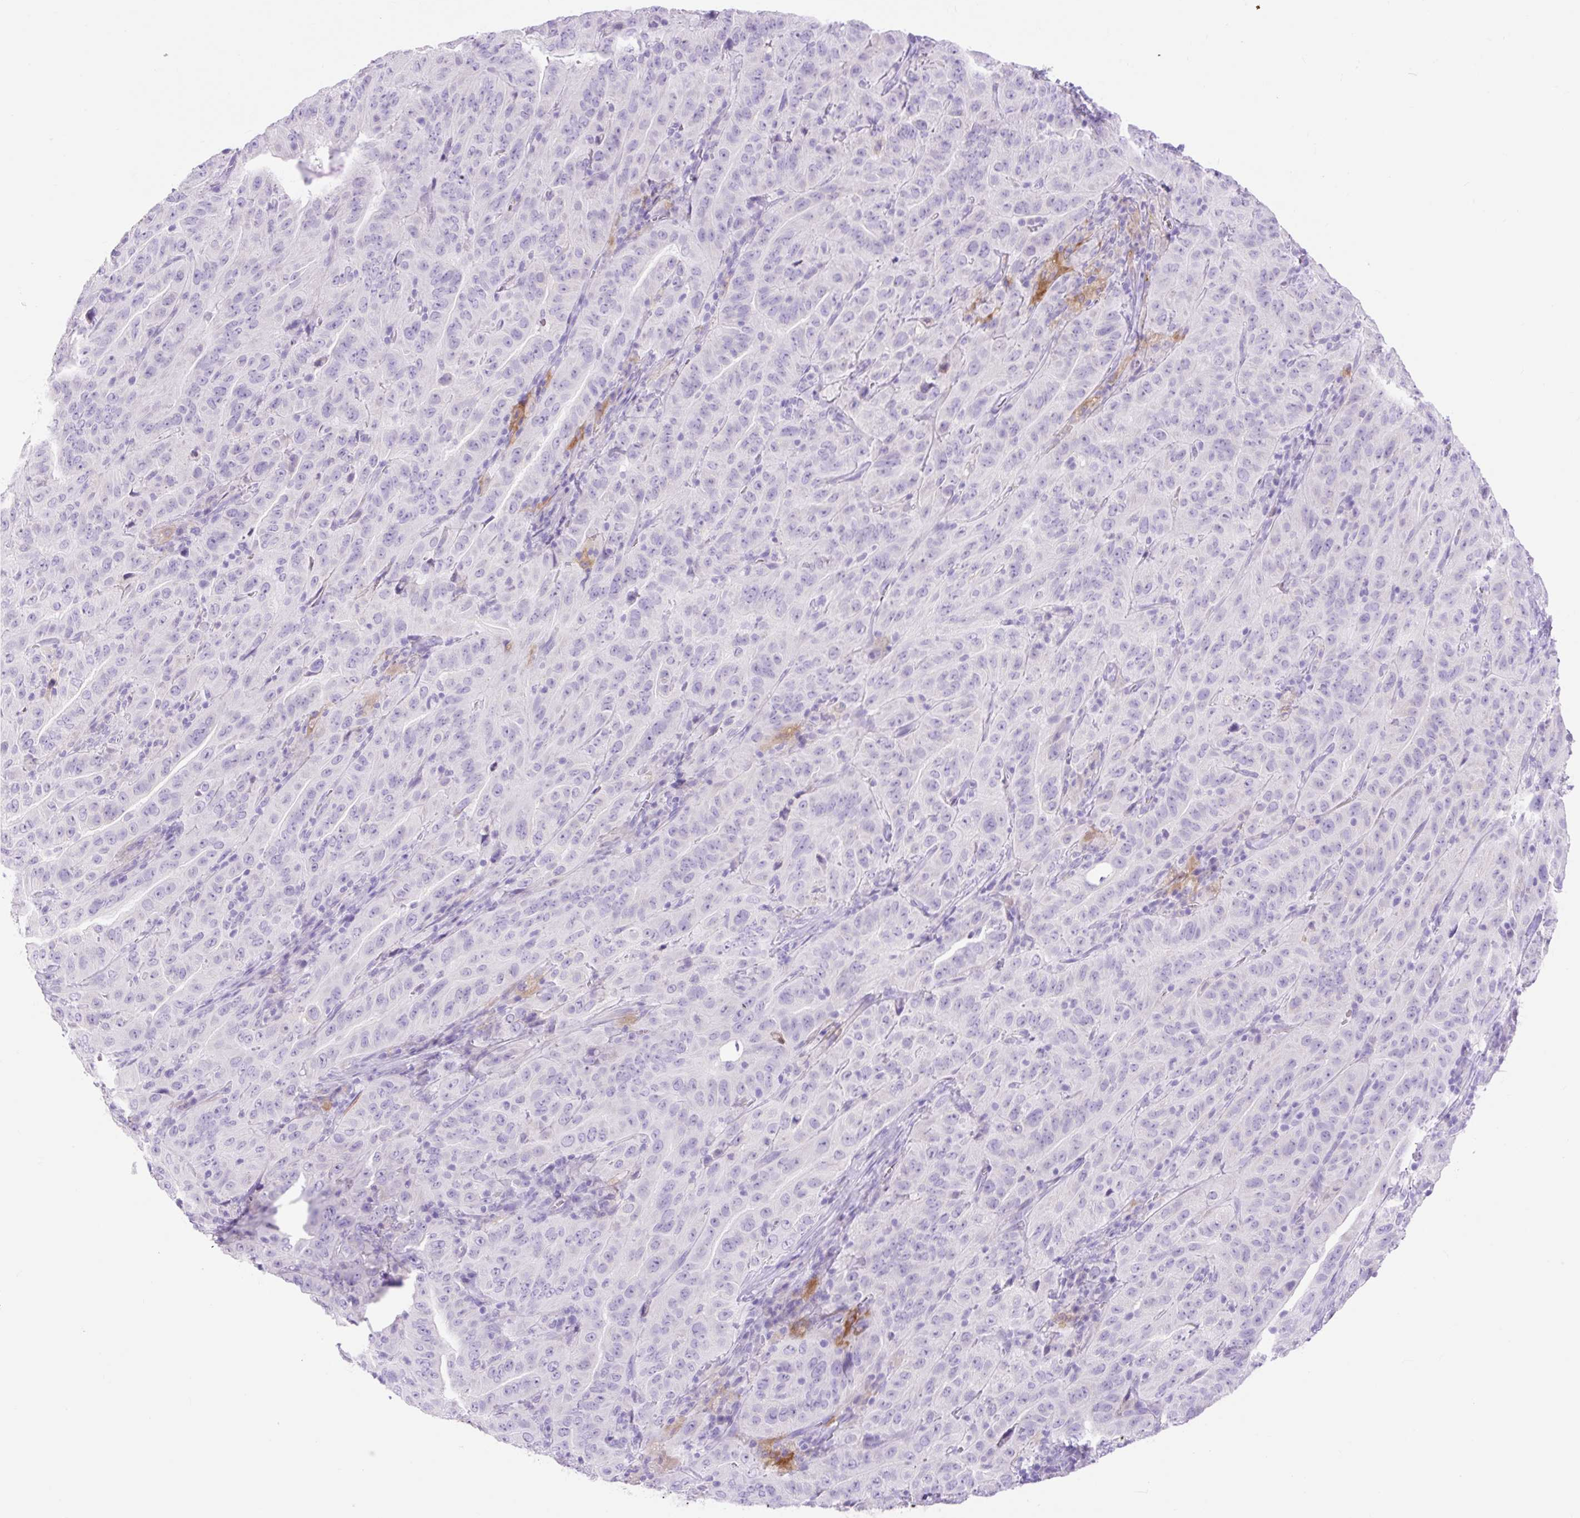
{"staining": {"intensity": "negative", "quantity": "none", "location": "none"}, "tissue": "pancreatic cancer", "cell_type": "Tumor cells", "image_type": "cancer", "snomed": [{"axis": "morphology", "description": "Adenocarcinoma, NOS"}, {"axis": "topography", "description": "Pancreas"}], "caption": "Micrograph shows no protein staining in tumor cells of pancreatic cancer (adenocarcinoma) tissue.", "gene": "SLC25A40", "patient": {"sex": "male", "age": 63}}